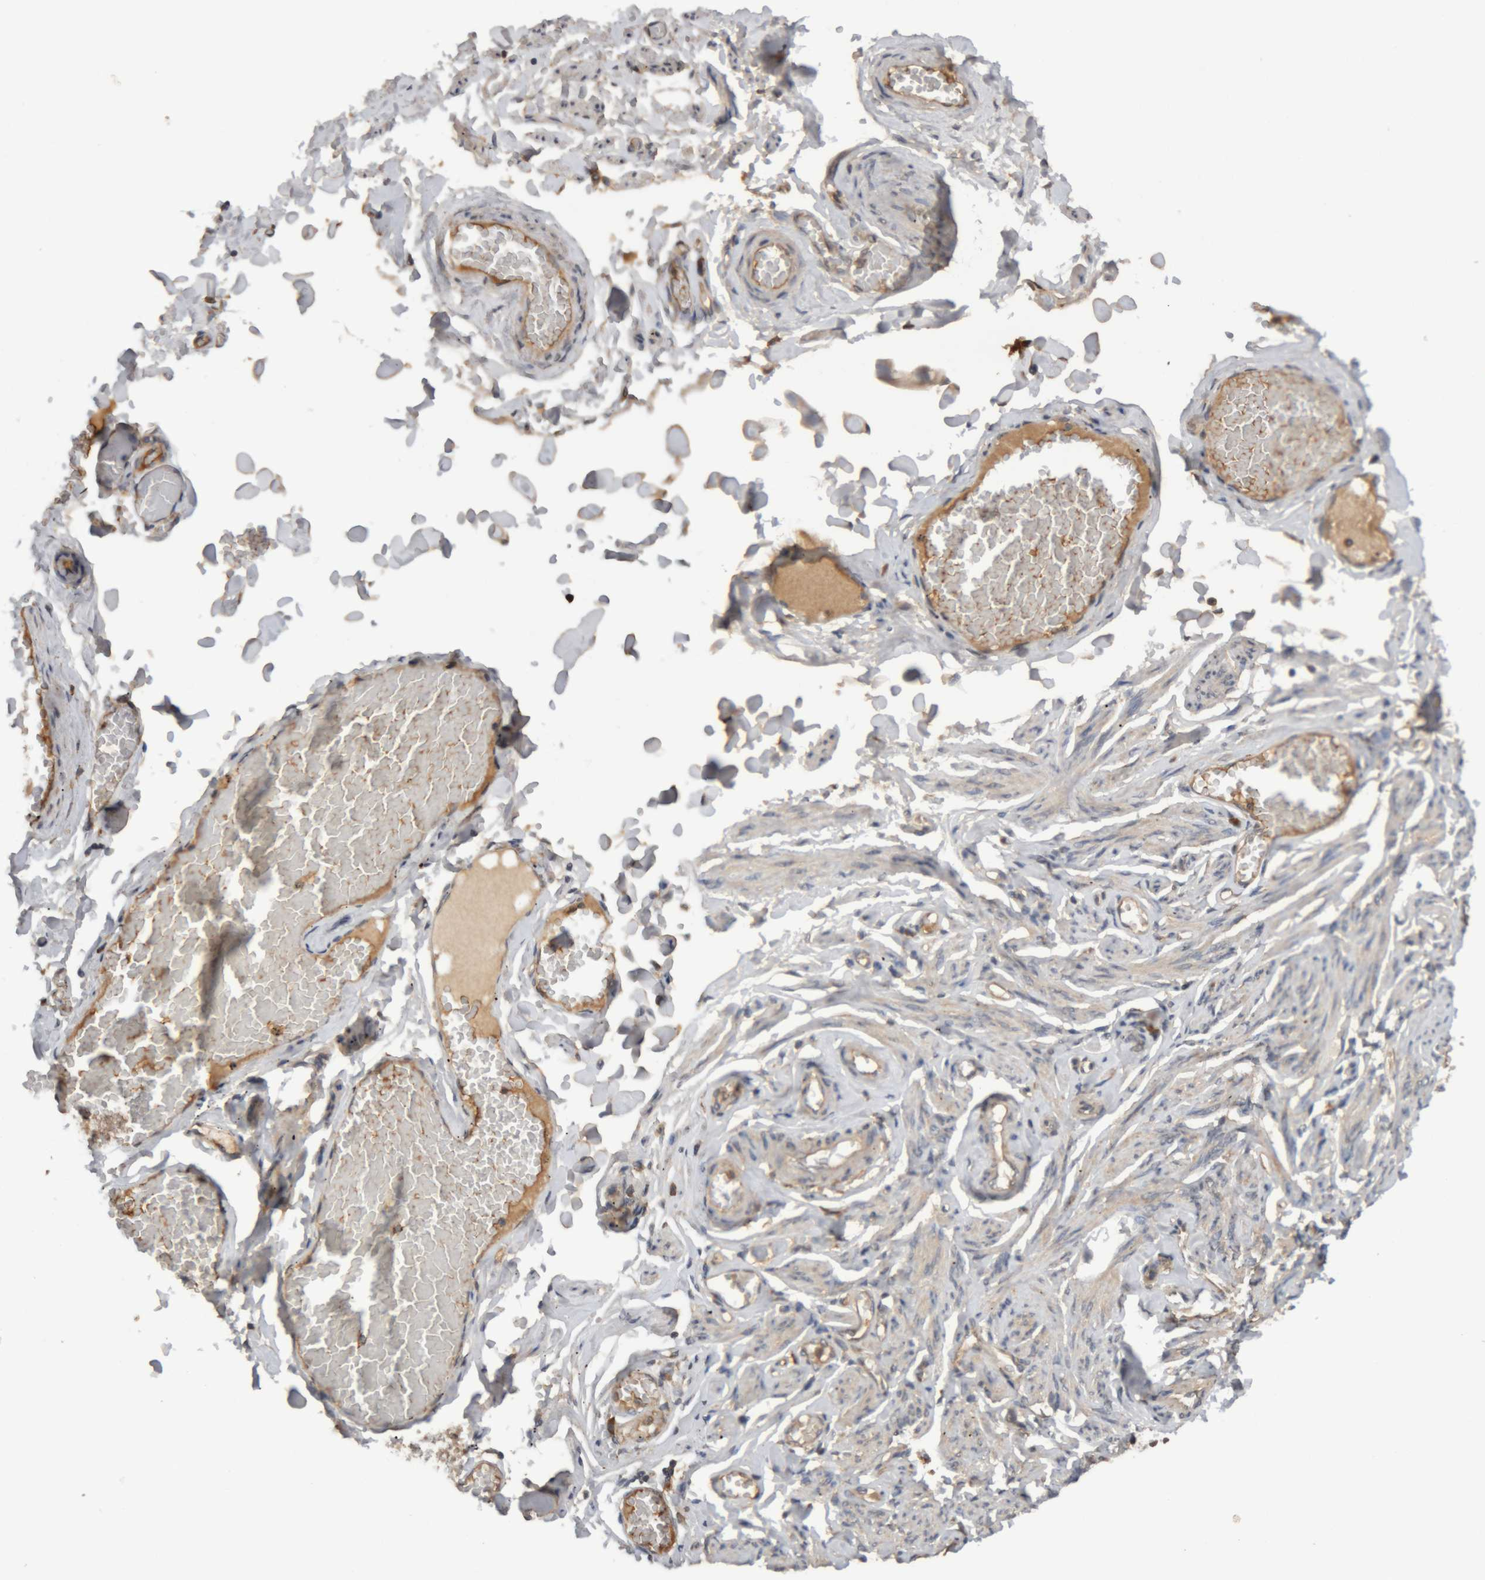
{"staining": {"intensity": "moderate", "quantity": ">75%", "location": "cytoplasmic/membranous"}, "tissue": "adipose tissue", "cell_type": "Adipocytes", "image_type": "normal", "snomed": [{"axis": "morphology", "description": "Normal tissue, NOS"}, {"axis": "topography", "description": "Vascular tissue"}, {"axis": "topography", "description": "Fallopian tube"}, {"axis": "topography", "description": "Ovary"}], "caption": "Moderate cytoplasmic/membranous expression for a protein is identified in about >75% of adipocytes of unremarkable adipose tissue using immunohistochemistry.", "gene": "TMED7", "patient": {"sex": "female", "age": 67}}